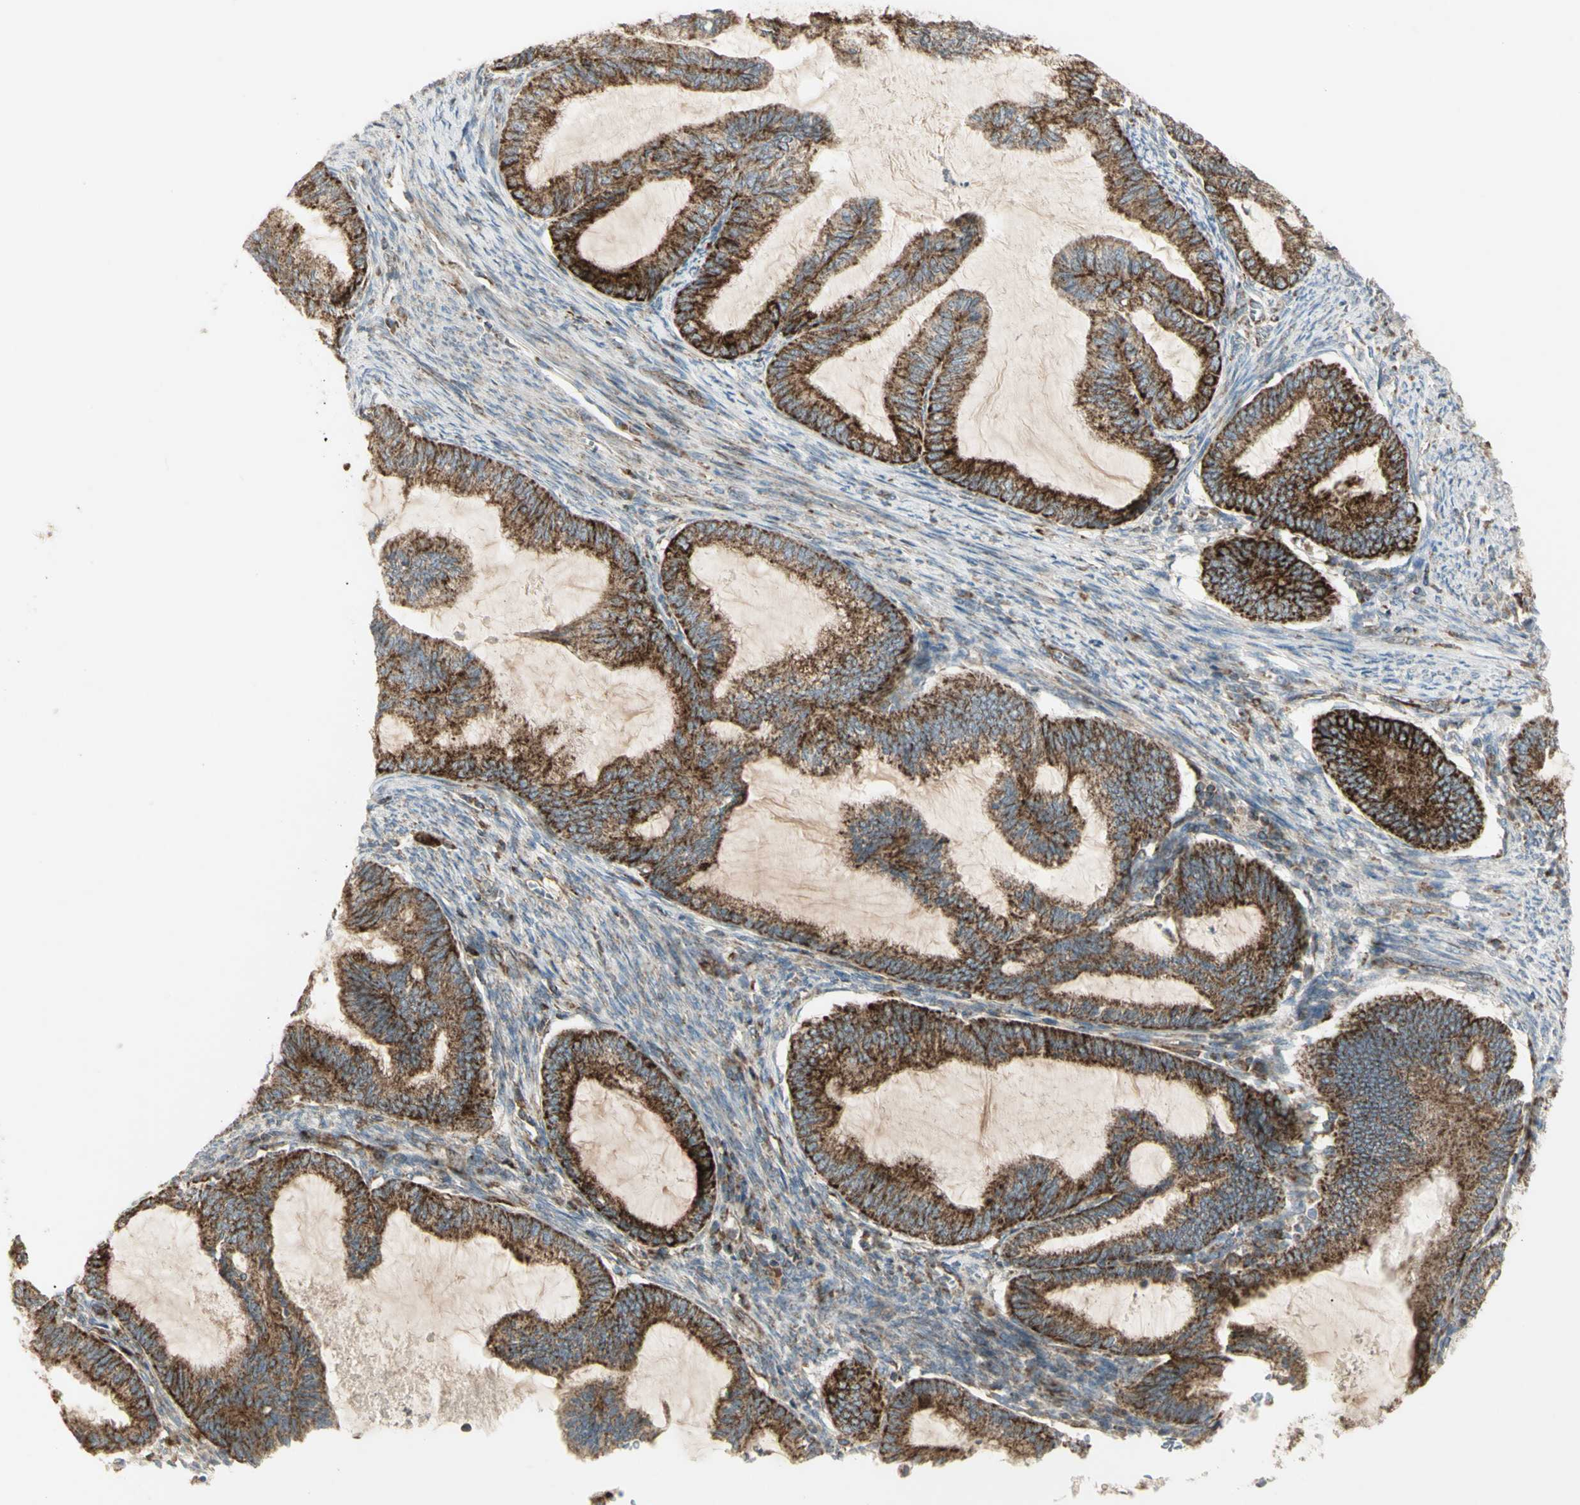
{"staining": {"intensity": "strong", "quantity": ">75%", "location": "cytoplasmic/membranous"}, "tissue": "cervical cancer", "cell_type": "Tumor cells", "image_type": "cancer", "snomed": [{"axis": "morphology", "description": "Normal tissue, NOS"}, {"axis": "morphology", "description": "Adenocarcinoma, NOS"}, {"axis": "topography", "description": "Cervix"}, {"axis": "topography", "description": "Endometrium"}], "caption": "Approximately >75% of tumor cells in cervical adenocarcinoma exhibit strong cytoplasmic/membranous protein positivity as visualized by brown immunohistochemical staining.", "gene": "CYB5R1", "patient": {"sex": "female", "age": 86}}